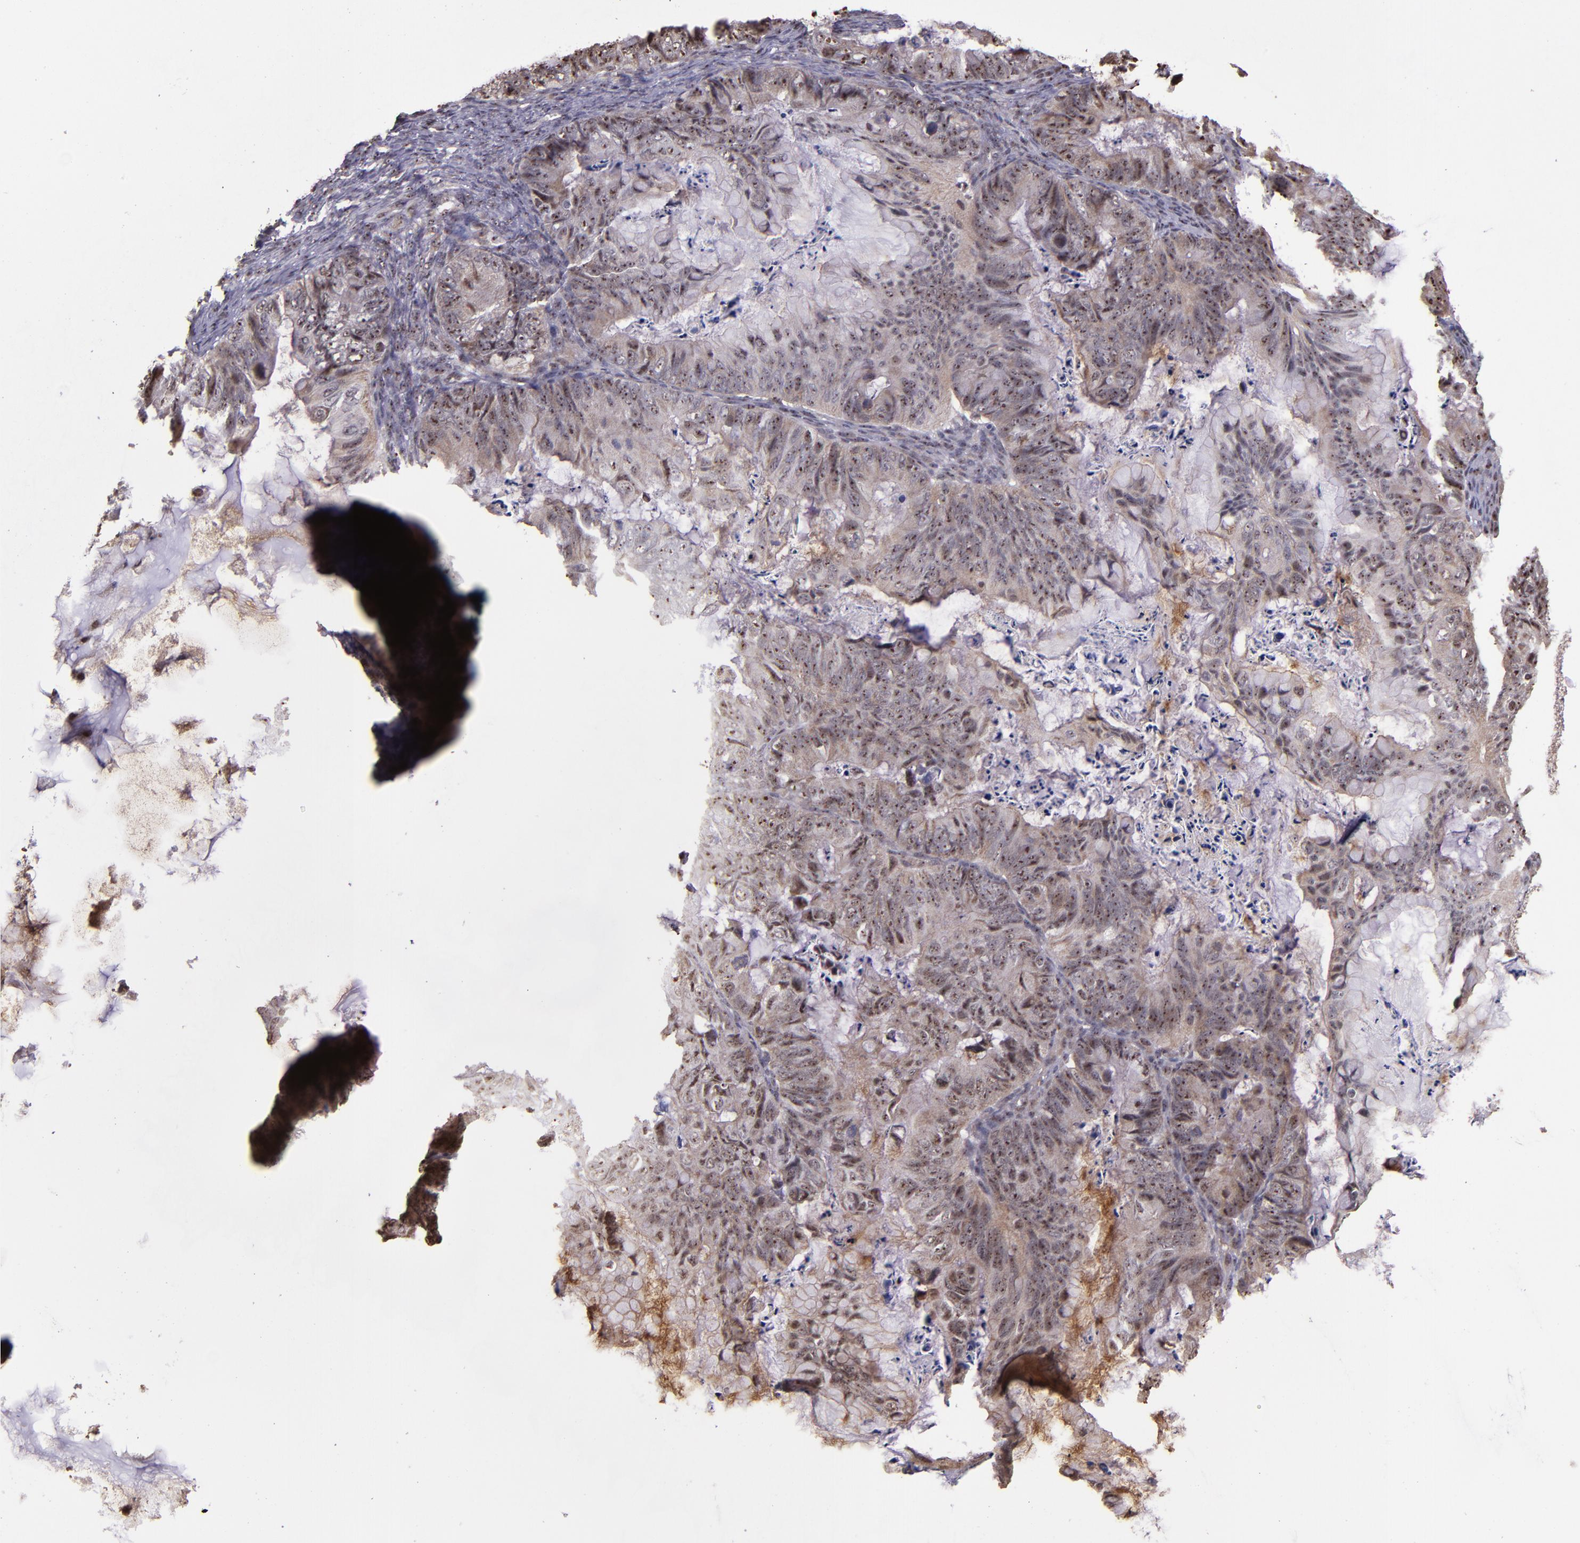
{"staining": {"intensity": "moderate", "quantity": ">75%", "location": "cytoplasmic/membranous,nuclear"}, "tissue": "ovarian cancer", "cell_type": "Tumor cells", "image_type": "cancer", "snomed": [{"axis": "morphology", "description": "Cystadenocarcinoma, mucinous, NOS"}, {"axis": "topography", "description": "Ovary"}], "caption": "Mucinous cystadenocarcinoma (ovarian) tissue shows moderate cytoplasmic/membranous and nuclear staining in about >75% of tumor cells (DAB = brown stain, brightfield microscopy at high magnification).", "gene": "CECR2", "patient": {"sex": "female", "age": 36}}